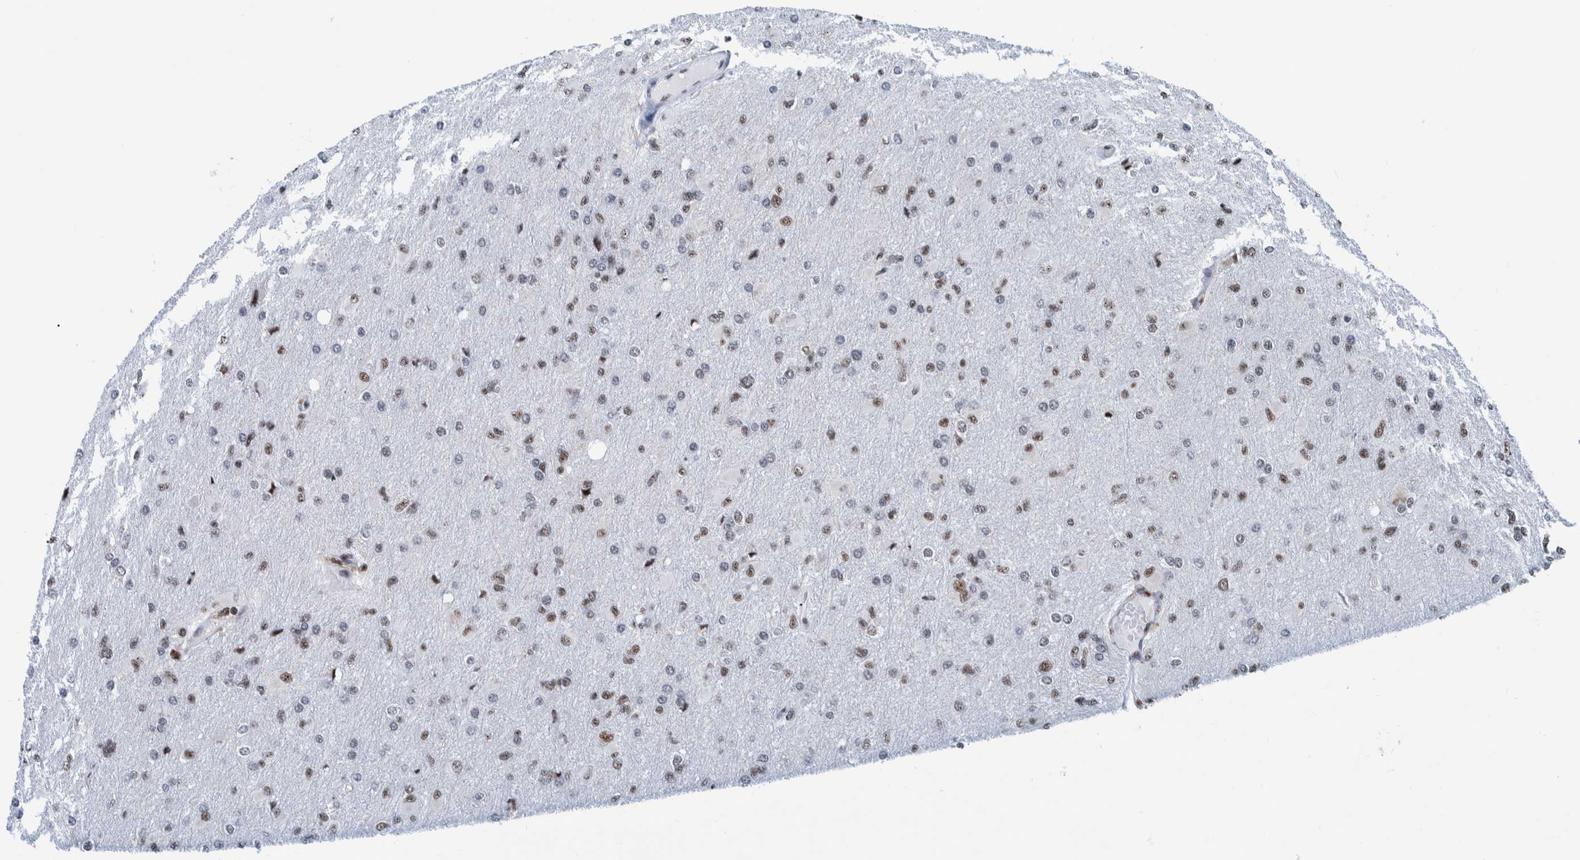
{"staining": {"intensity": "moderate", "quantity": "25%-75%", "location": "nuclear"}, "tissue": "glioma", "cell_type": "Tumor cells", "image_type": "cancer", "snomed": [{"axis": "morphology", "description": "Glioma, malignant, High grade"}, {"axis": "topography", "description": "Cerebral cortex"}], "caption": "Immunohistochemistry micrograph of neoplastic tissue: human high-grade glioma (malignant) stained using immunohistochemistry shows medium levels of moderate protein expression localized specifically in the nuclear of tumor cells, appearing as a nuclear brown color.", "gene": "EFTUD2", "patient": {"sex": "female", "age": 36}}